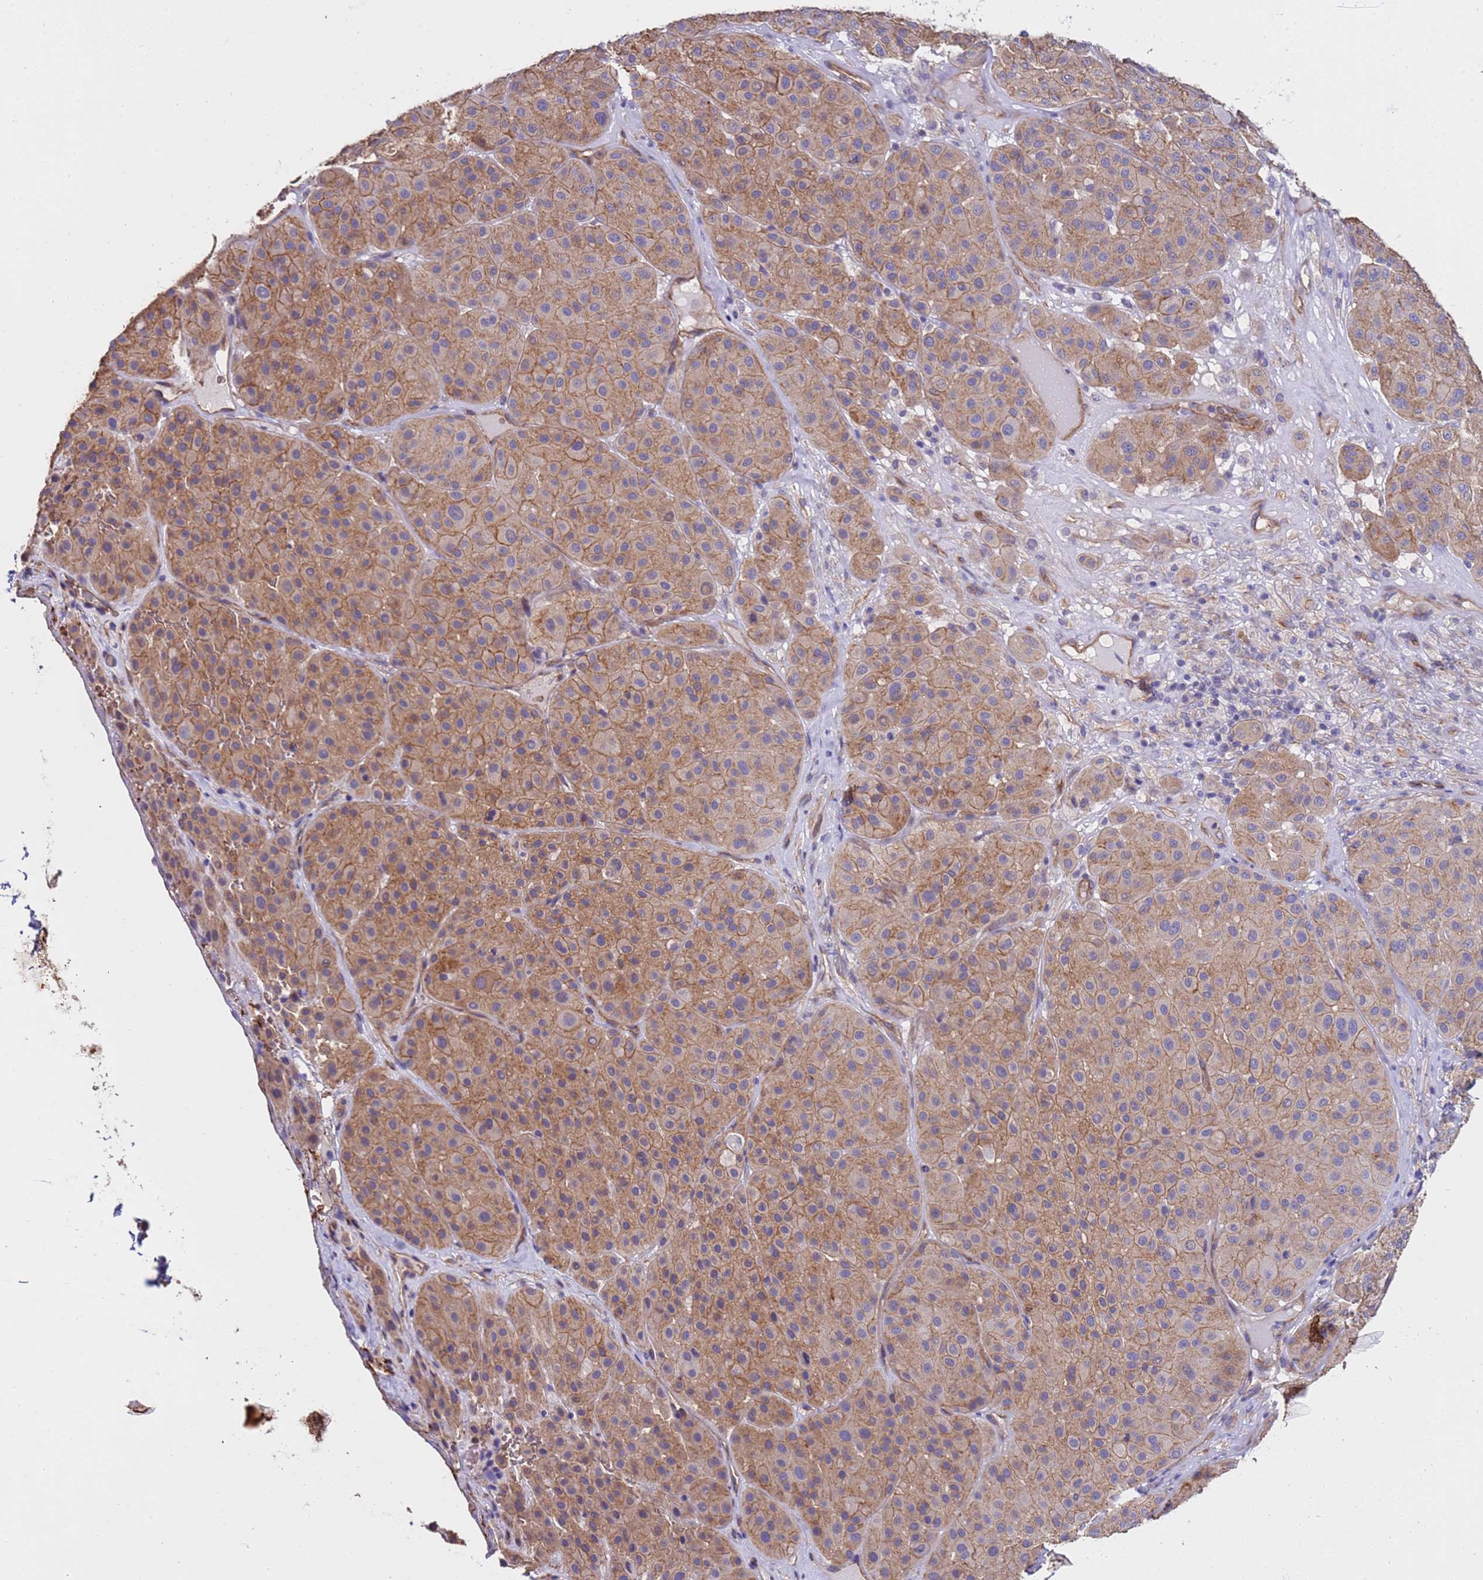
{"staining": {"intensity": "moderate", "quantity": ">75%", "location": "cytoplasmic/membranous"}, "tissue": "melanoma", "cell_type": "Tumor cells", "image_type": "cancer", "snomed": [{"axis": "morphology", "description": "Malignant melanoma, Metastatic site"}, {"axis": "topography", "description": "Smooth muscle"}], "caption": "A high-resolution image shows IHC staining of malignant melanoma (metastatic site), which displays moderate cytoplasmic/membranous staining in about >75% of tumor cells.", "gene": "ZNF248", "patient": {"sex": "male", "age": 41}}